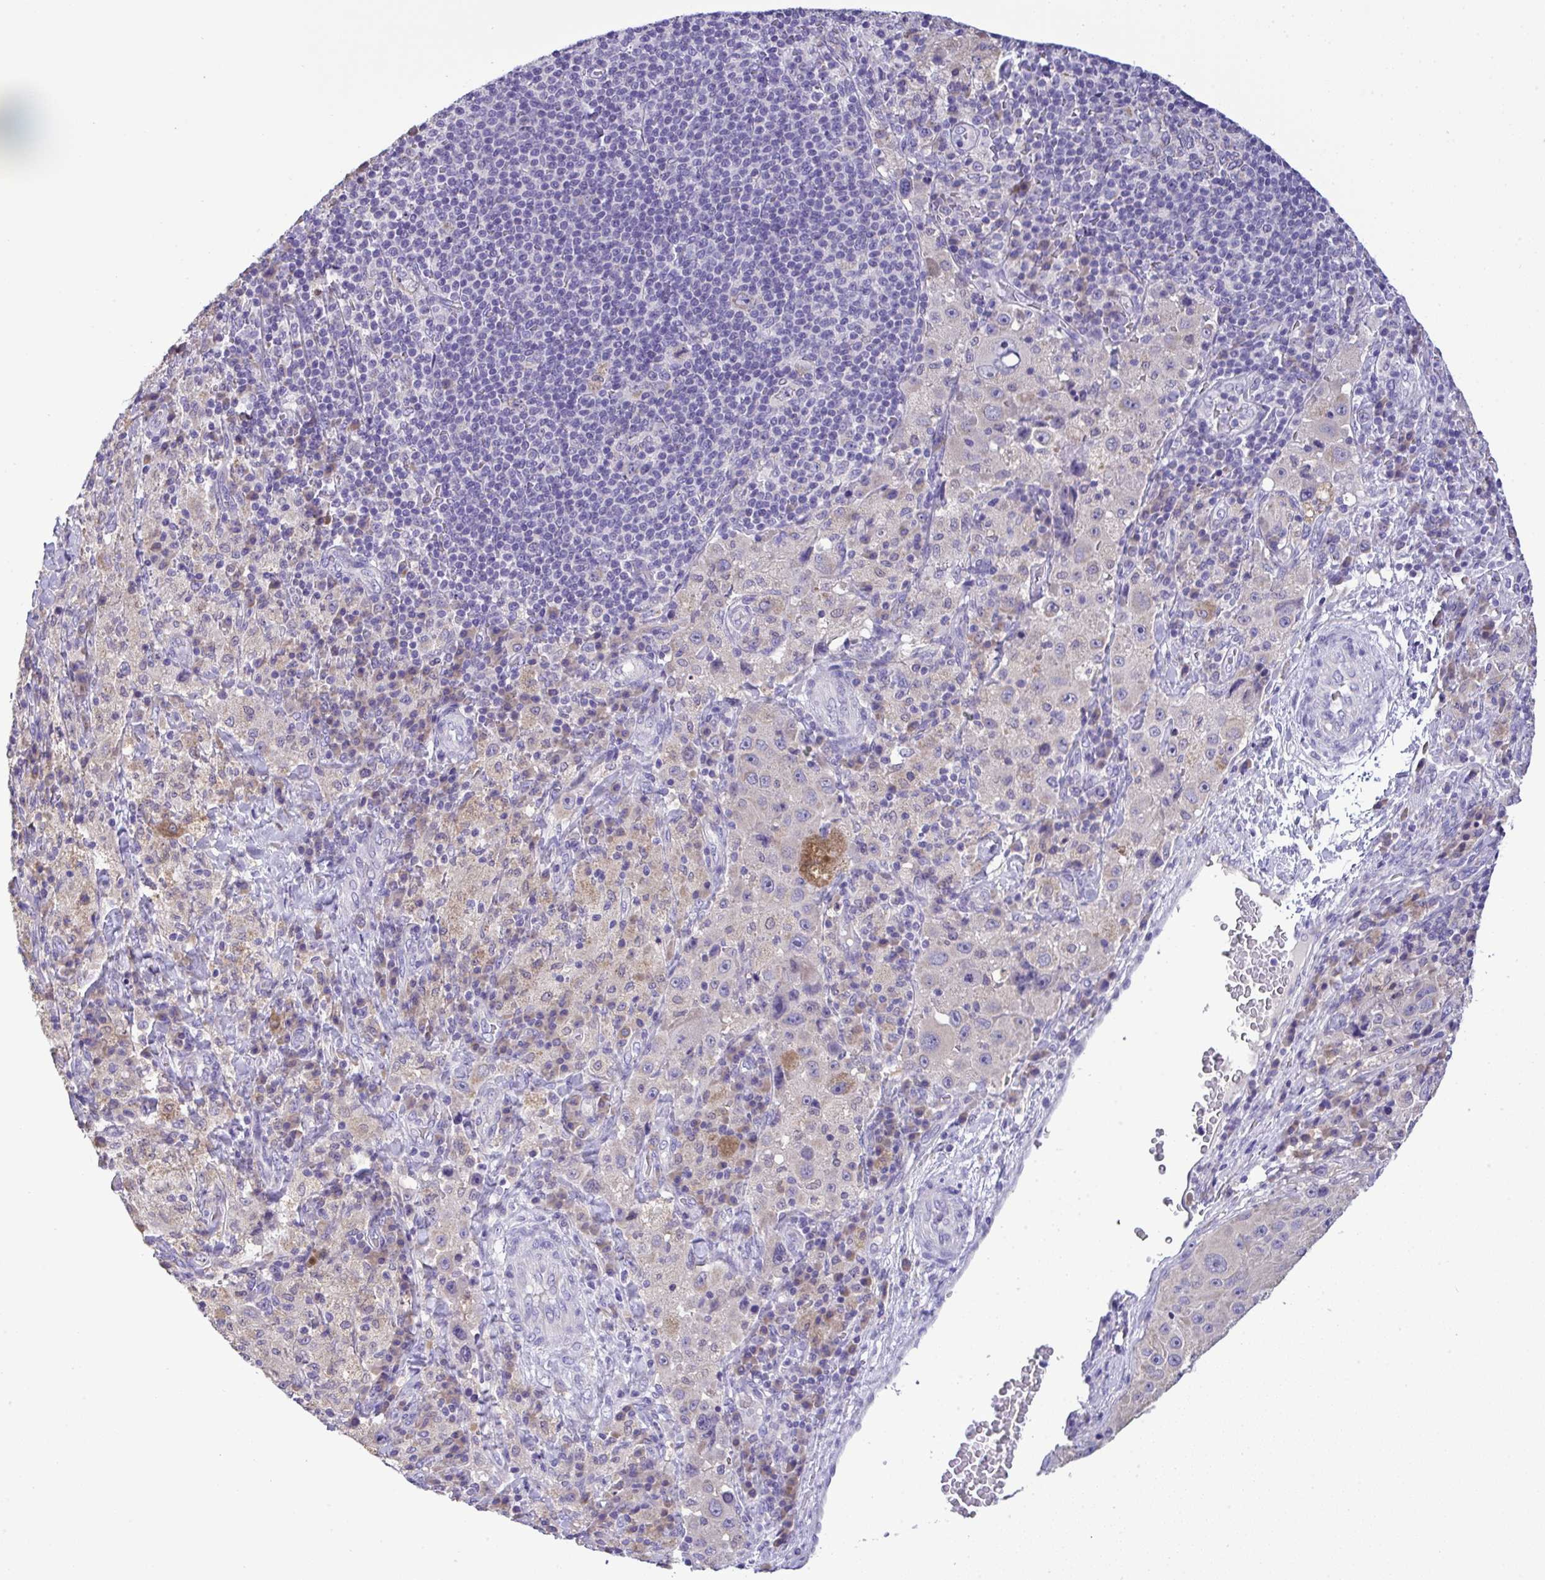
{"staining": {"intensity": "weak", "quantity": "<25%", "location": "cytoplasmic/membranous"}, "tissue": "melanoma", "cell_type": "Tumor cells", "image_type": "cancer", "snomed": [{"axis": "morphology", "description": "Malignant melanoma, Metastatic site"}, {"axis": "topography", "description": "Lymph node"}], "caption": "The micrograph demonstrates no significant positivity in tumor cells of melanoma.", "gene": "ST8SIA2", "patient": {"sex": "male", "age": 62}}